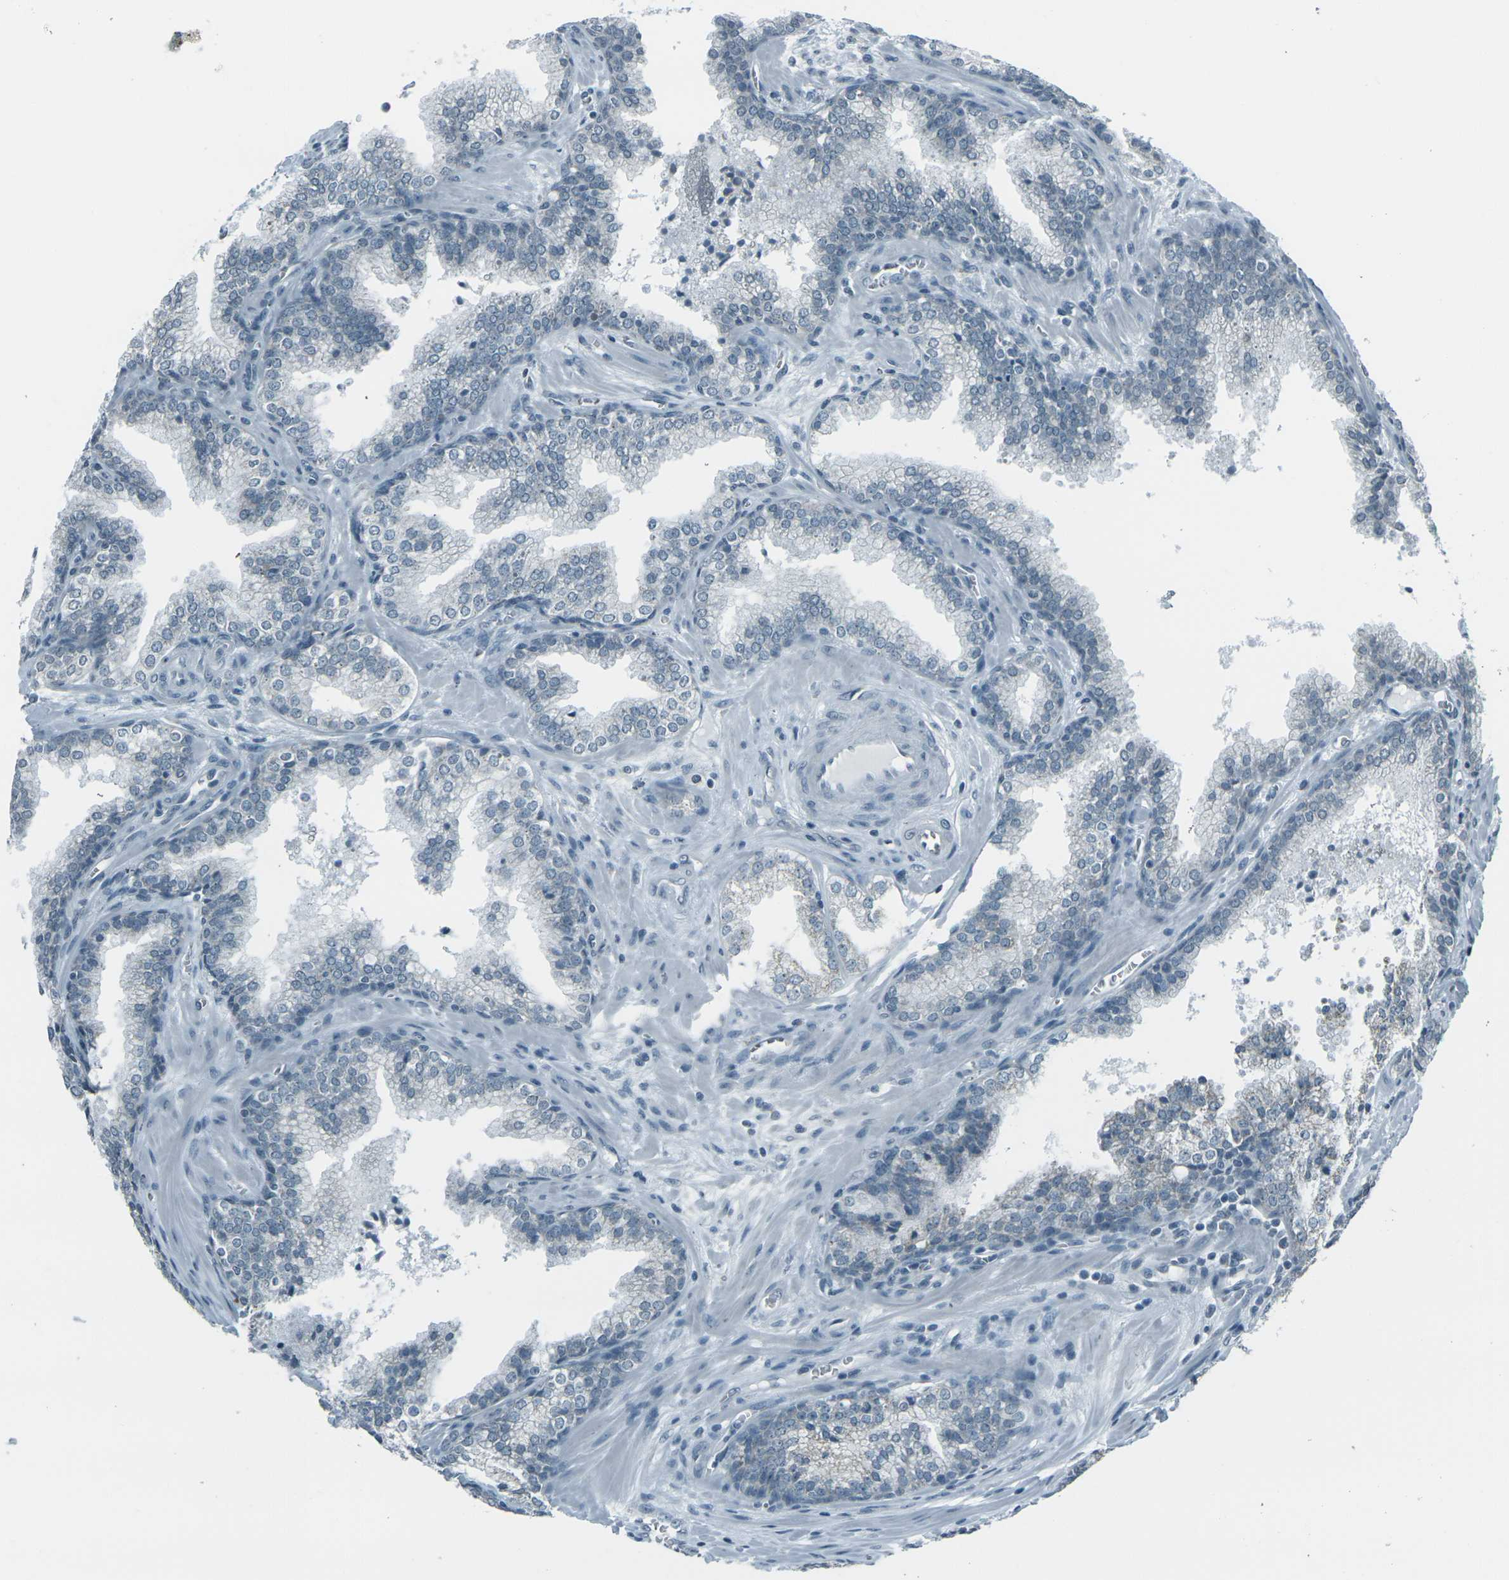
{"staining": {"intensity": "negative", "quantity": "none", "location": "none"}, "tissue": "prostate cancer", "cell_type": "Tumor cells", "image_type": "cancer", "snomed": [{"axis": "morphology", "description": "Adenocarcinoma, Low grade"}, {"axis": "topography", "description": "Prostate"}], "caption": "Immunohistochemistry (IHC) image of neoplastic tissue: prostate cancer (adenocarcinoma (low-grade)) stained with DAB shows no significant protein staining in tumor cells. The staining is performed using DAB brown chromogen with nuclei counter-stained in using hematoxylin.", "gene": "H2BC1", "patient": {"sex": "male", "age": 60}}